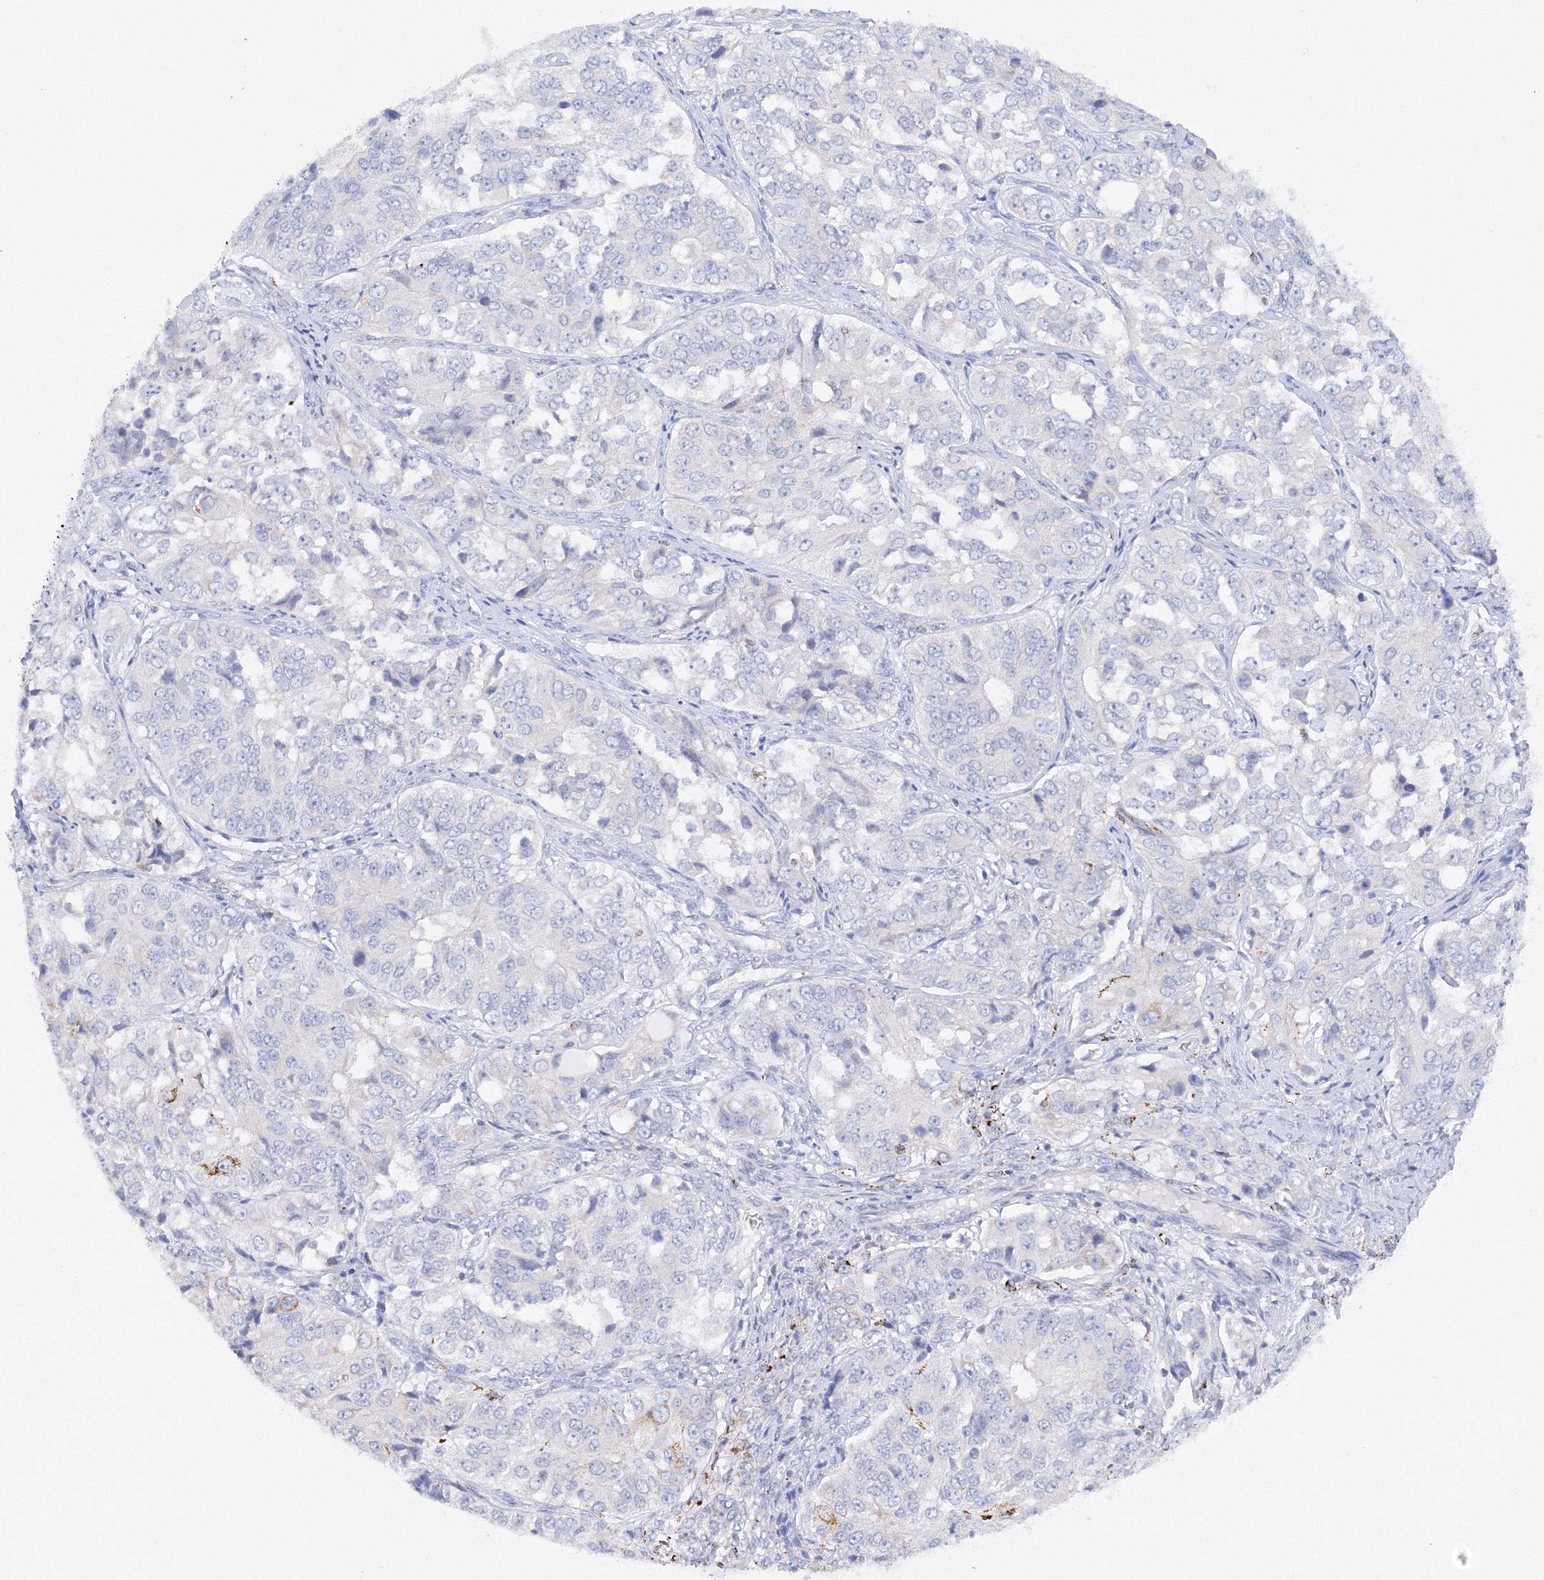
{"staining": {"intensity": "negative", "quantity": "none", "location": "none"}, "tissue": "ovarian cancer", "cell_type": "Tumor cells", "image_type": "cancer", "snomed": [{"axis": "morphology", "description": "Carcinoma, endometroid"}, {"axis": "topography", "description": "Ovary"}], "caption": "Immunohistochemistry of ovarian endometroid carcinoma exhibits no expression in tumor cells.", "gene": "MERTK", "patient": {"sex": "female", "age": 51}}